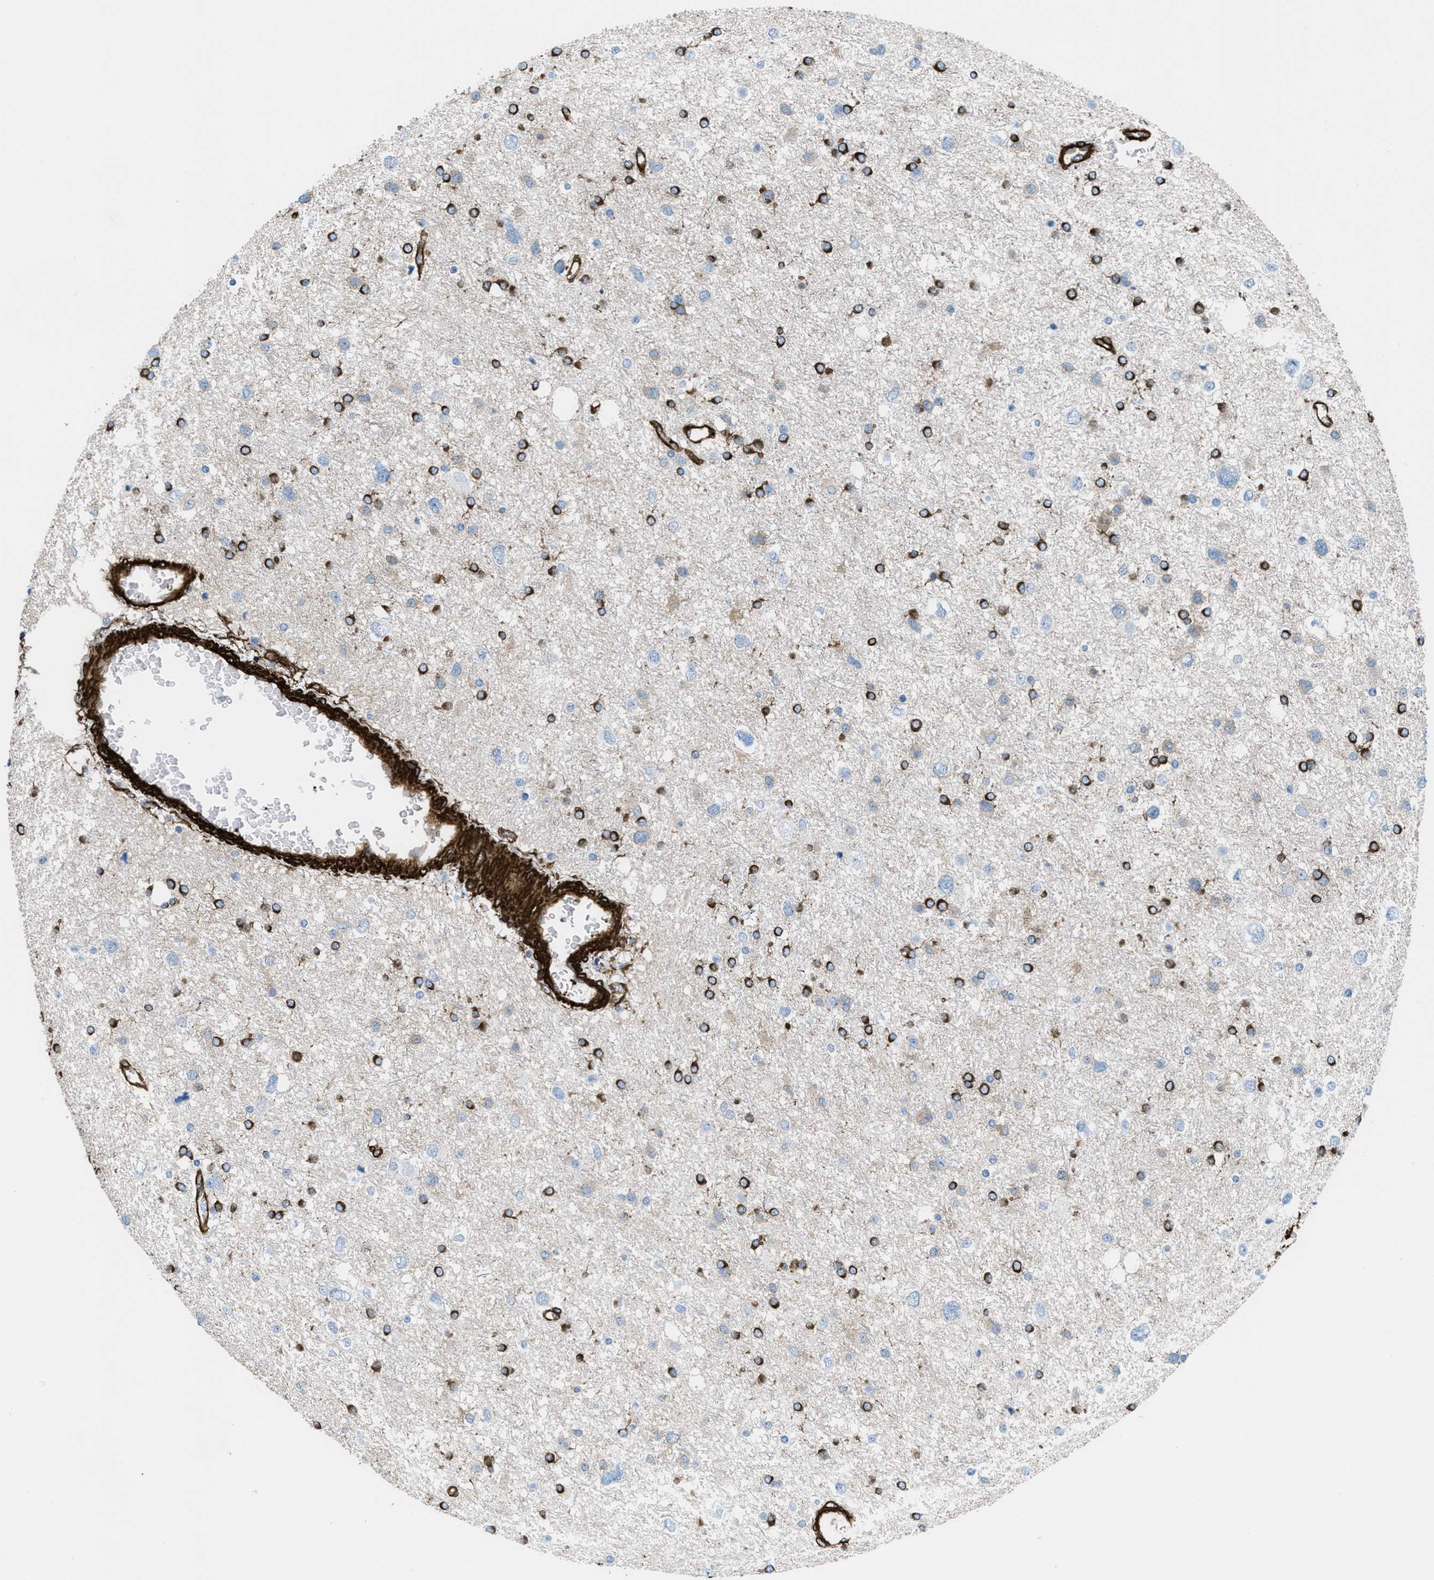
{"staining": {"intensity": "strong", "quantity": "25%-75%", "location": "cytoplasmic/membranous"}, "tissue": "glioma", "cell_type": "Tumor cells", "image_type": "cancer", "snomed": [{"axis": "morphology", "description": "Glioma, malignant, Low grade"}, {"axis": "topography", "description": "Brain"}], "caption": "Brown immunohistochemical staining in low-grade glioma (malignant) shows strong cytoplasmic/membranous staining in approximately 25%-75% of tumor cells.", "gene": "CALD1", "patient": {"sex": "female", "age": 37}}